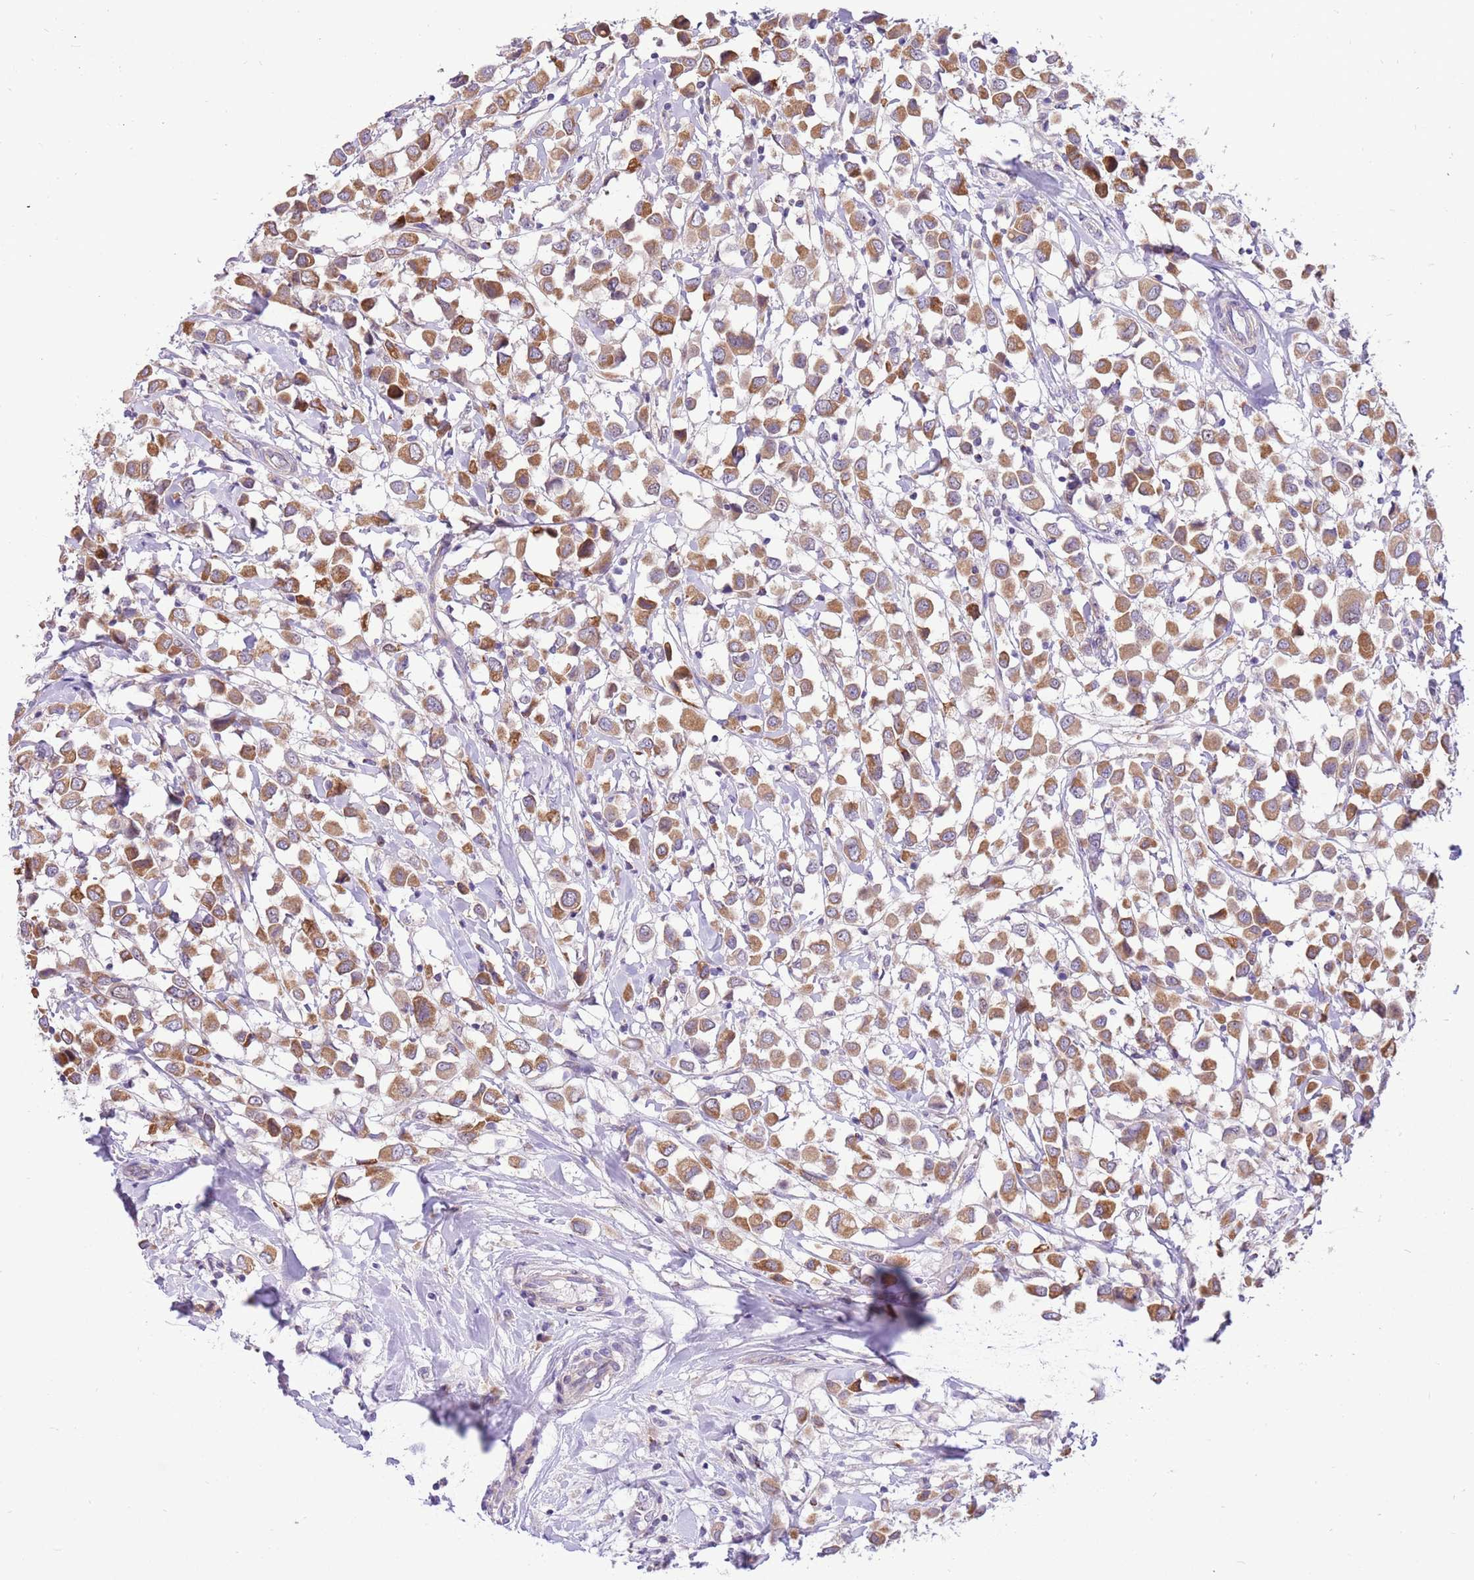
{"staining": {"intensity": "moderate", "quantity": ">75%", "location": "cytoplasmic/membranous"}, "tissue": "breast cancer", "cell_type": "Tumor cells", "image_type": "cancer", "snomed": [{"axis": "morphology", "description": "Duct carcinoma"}, {"axis": "topography", "description": "Breast"}], "caption": "A medium amount of moderate cytoplasmic/membranous positivity is seen in approximately >75% of tumor cells in breast cancer tissue. (Stains: DAB in brown, nuclei in blue, Microscopy: brightfield microscopy at high magnification).", "gene": "COX17", "patient": {"sex": "female", "age": 61}}